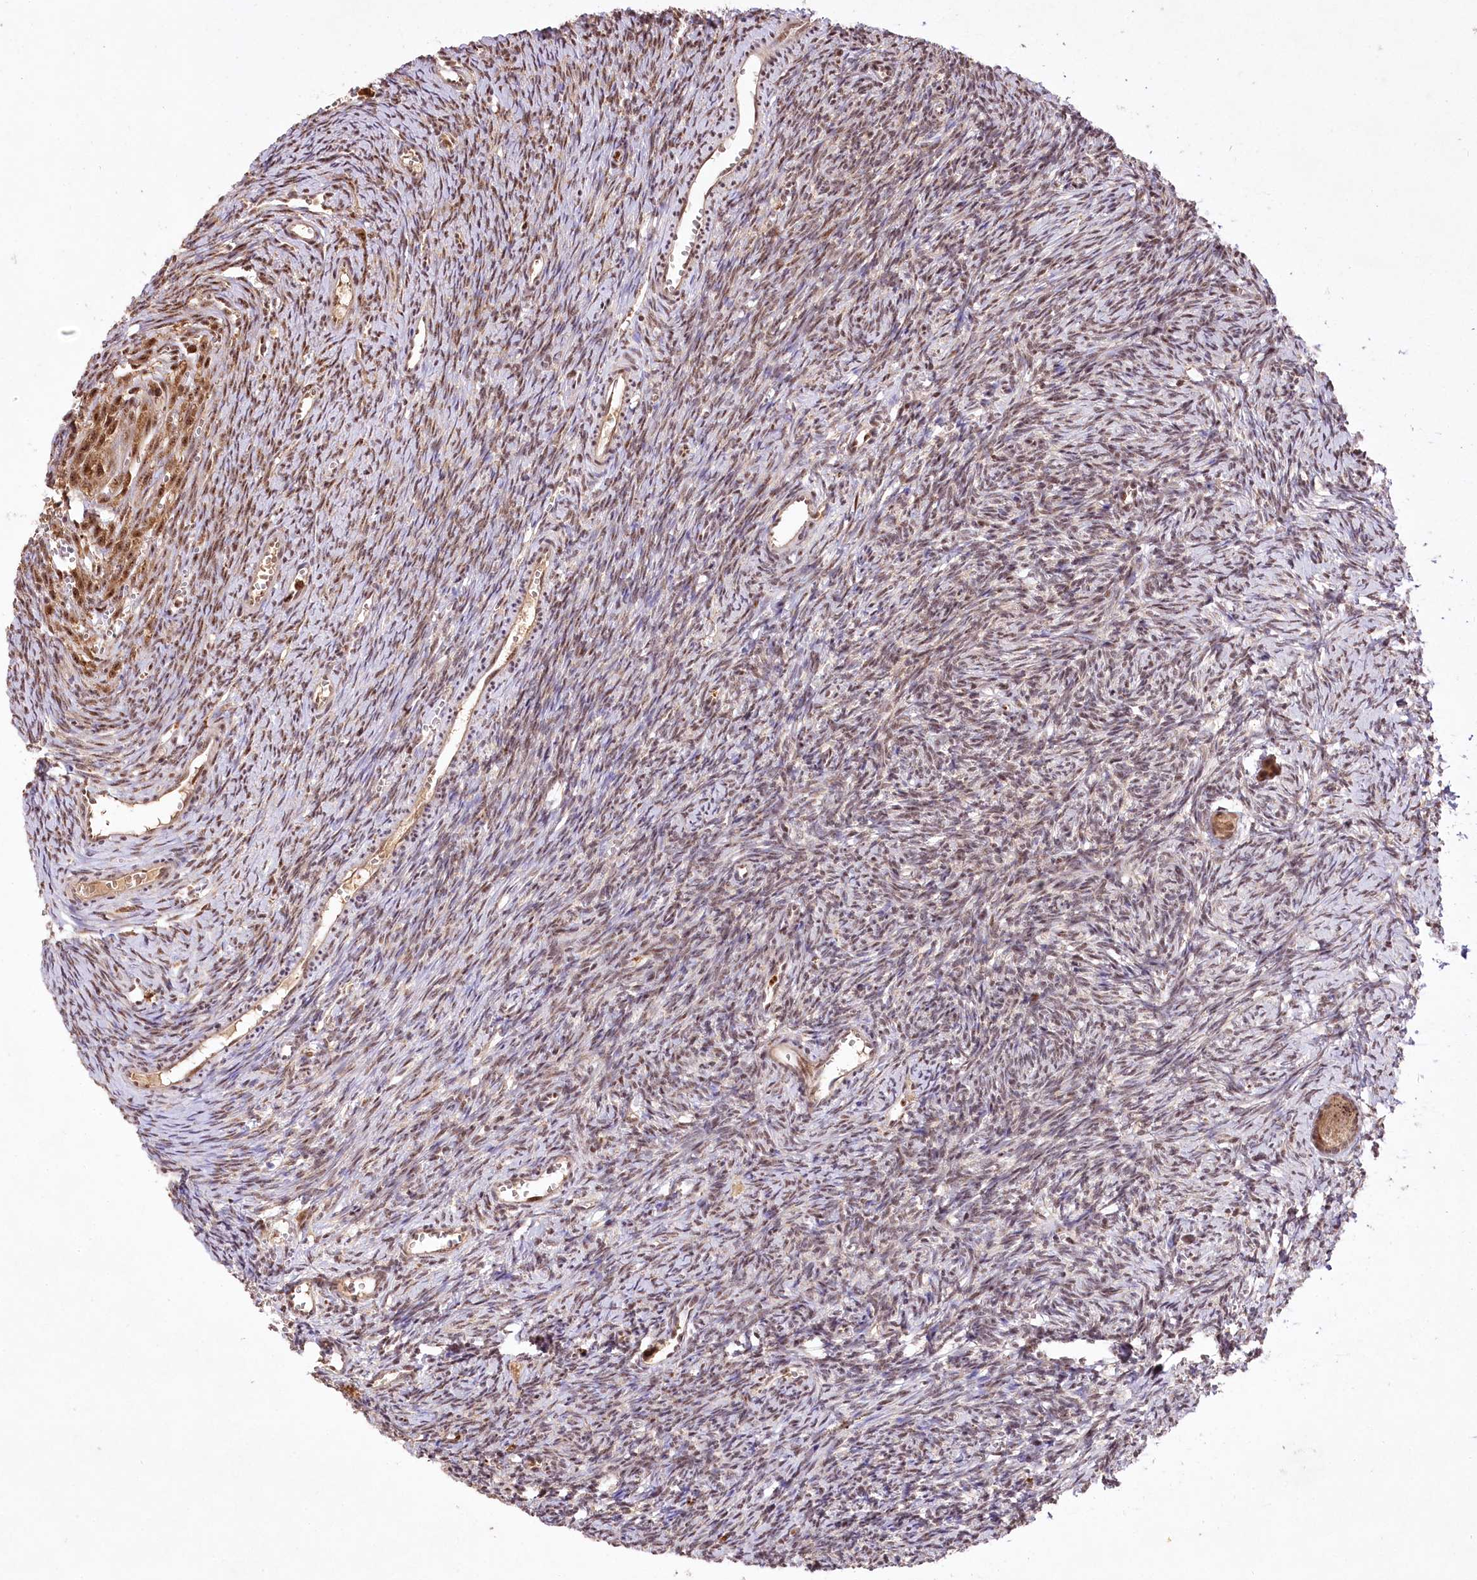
{"staining": {"intensity": "weak", "quantity": ">75%", "location": "nuclear"}, "tissue": "ovary", "cell_type": "Ovarian stroma cells", "image_type": "normal", "snomed": [{"axis": "morphology", "description": "Normal tissue, NOS"}, {"axis": "topography", "description": "Ovary"}], "caption": "Protein staining of unremarkable ovary demonstrates weak nuclear expression in approximately >75% of ovarian stroma cells. (DAB (3,3'-diaminobenzidine) IHC with brightfield microscopy, high magnification).", "gene": "PYROXD1", "patient": {"sex": "female", "age": 39}}